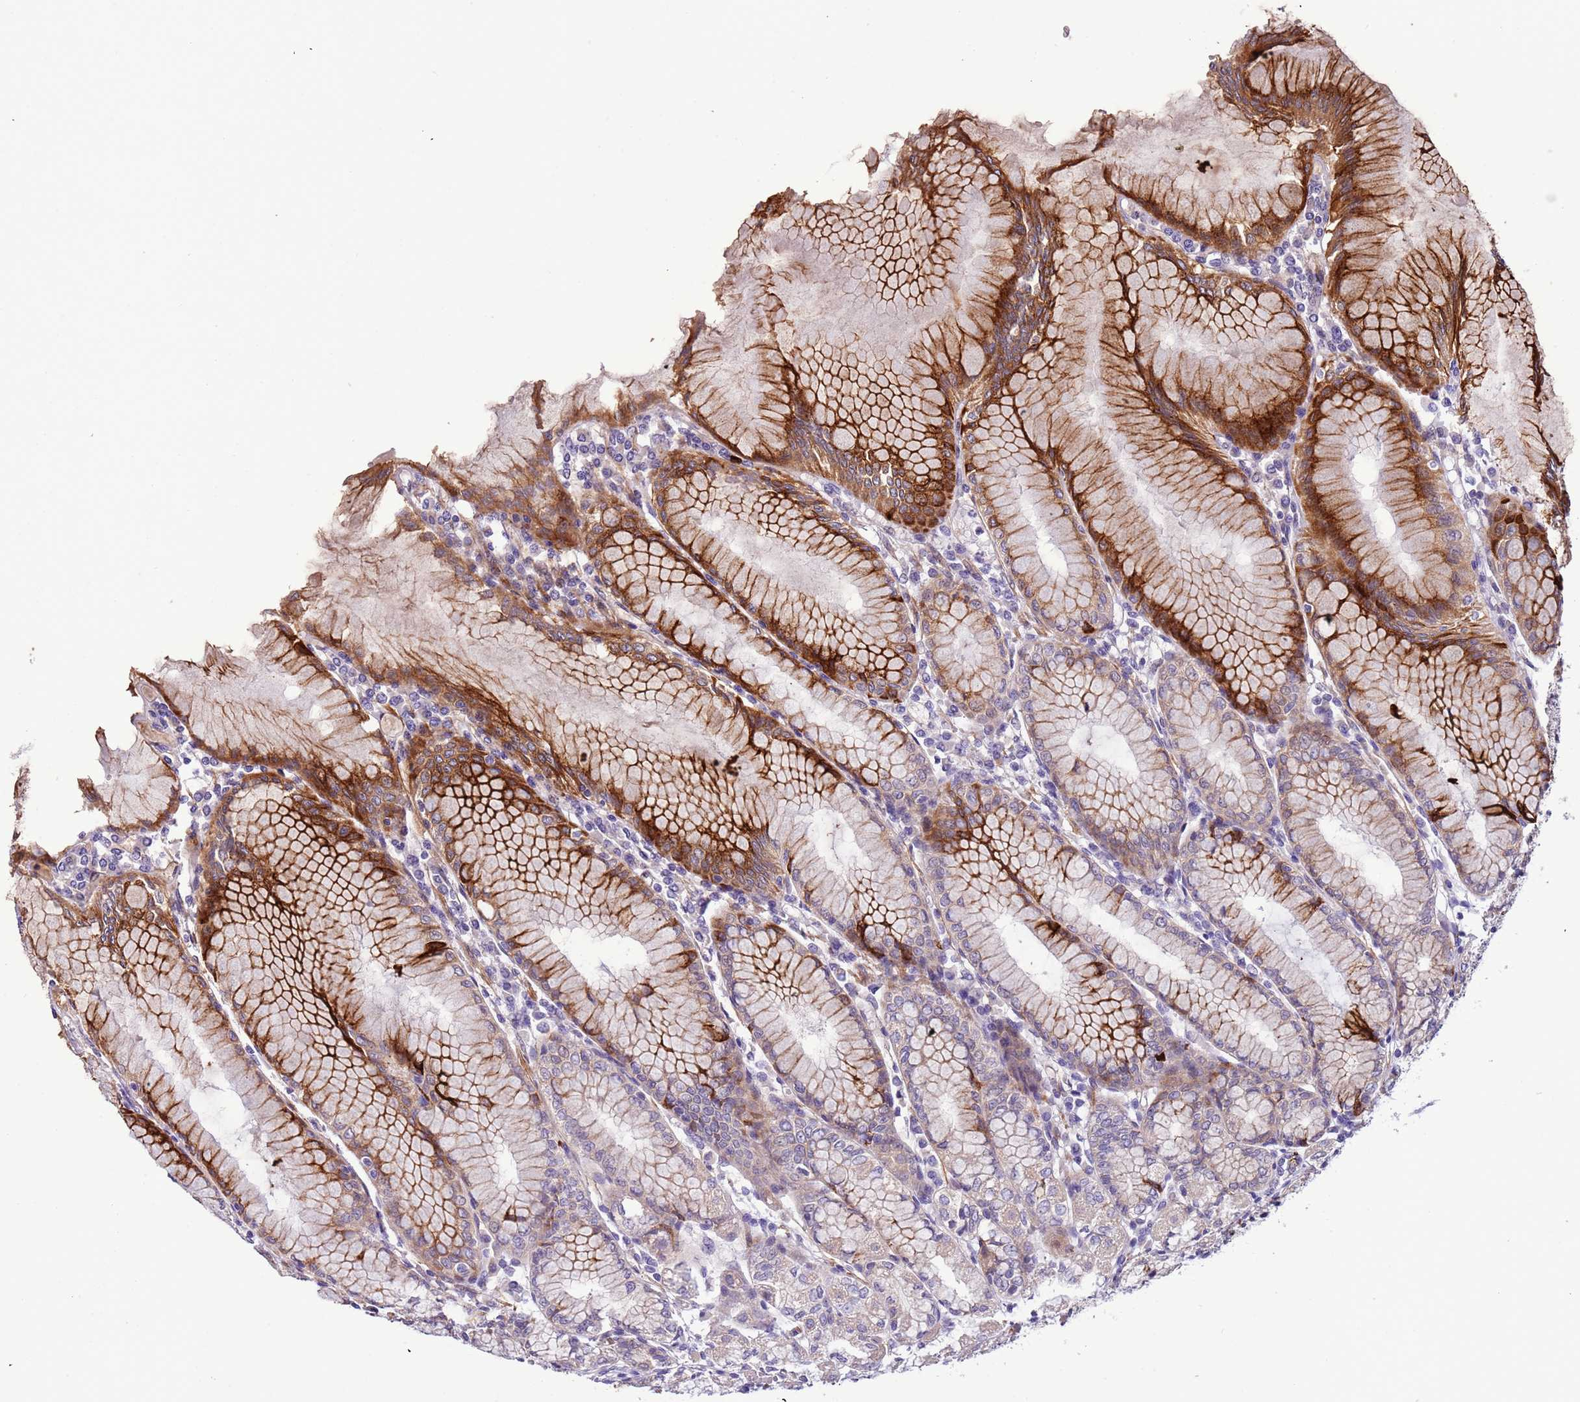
{"staining": {"intensity": "strong", "quantity": "25%-75%", "location": "cytoplasmic/membranous"}, "tissue": "stomach", "cell_type": "Glandular cells", "image_type": "normal", "snomed": [{"axis": "morphology", "description": "Normal tissue, NOS"}, {"axis": "topography", "description": "Stomach"}], "caption": "Immunohistochemistry (IHC) (DAB (3,3'-diaminobenzidine)) staining of normal human stomach exhibits strong cytoplasmic/membranous protein positivity in approximately 25%-75% of glandular cells.", "gene": "PLEKHH1", "patient": {"sex": "female", "age": 57}}